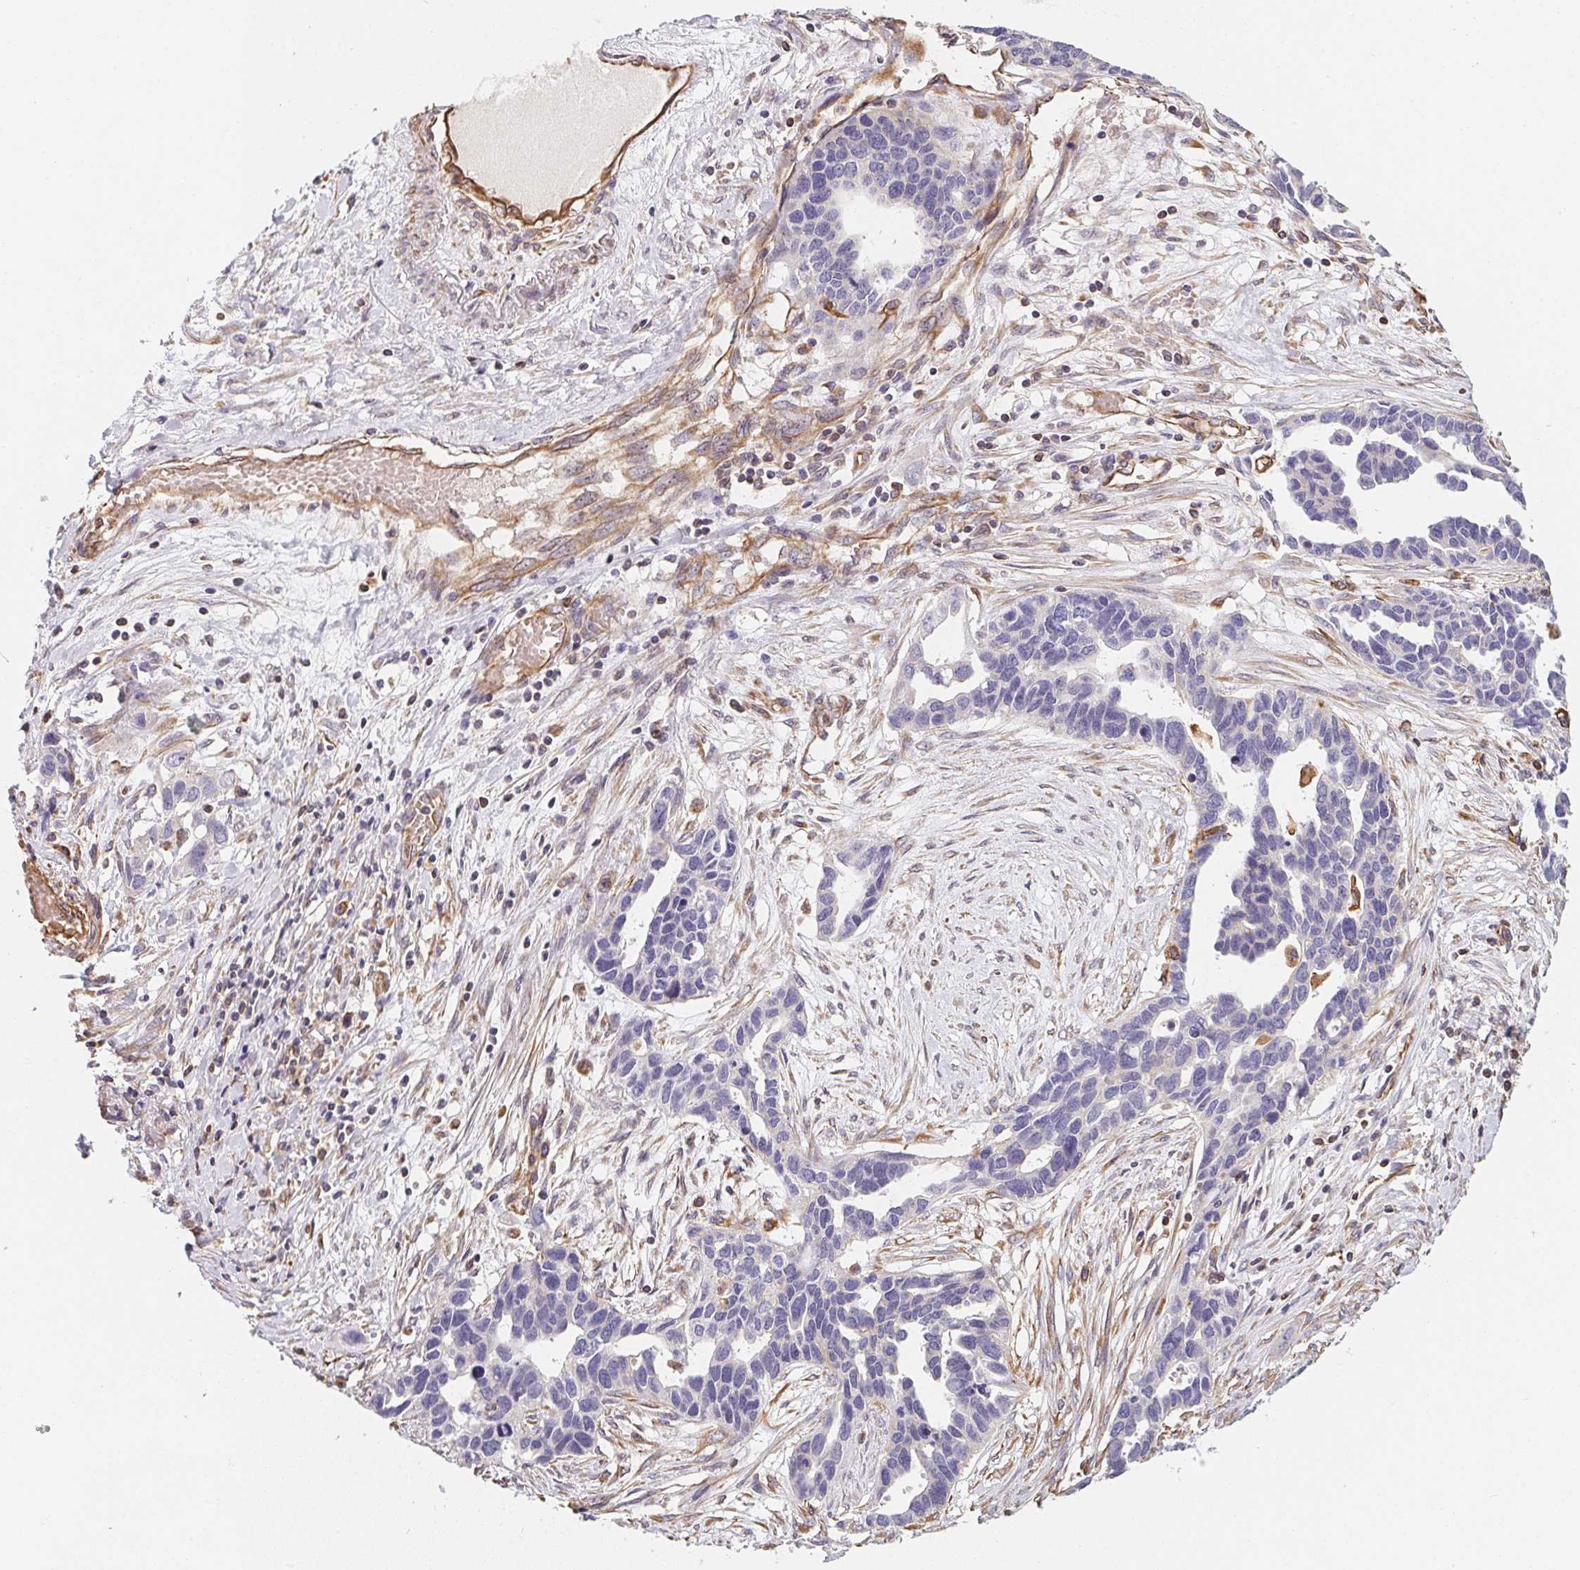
{"staining": {"intensity": "negative", "quantity": "none", "location": "none"}, "tissue": "ovarian cancer", "cell_type": "Tumor cells", "image_type": "cancer", "snomed": [{"axis": "morphology", "description": "Cystadenocarcinoma, serous, NOS"}, {"axis": "topography", "description": "Ovary"}], "caption": "Micrograph shows no protein staining in tumor cells of serous cystadenocarcinoma (ovarian) tissue.", "gene": "TBKBP1", "patient": {"sex": "female", "age": 54}}